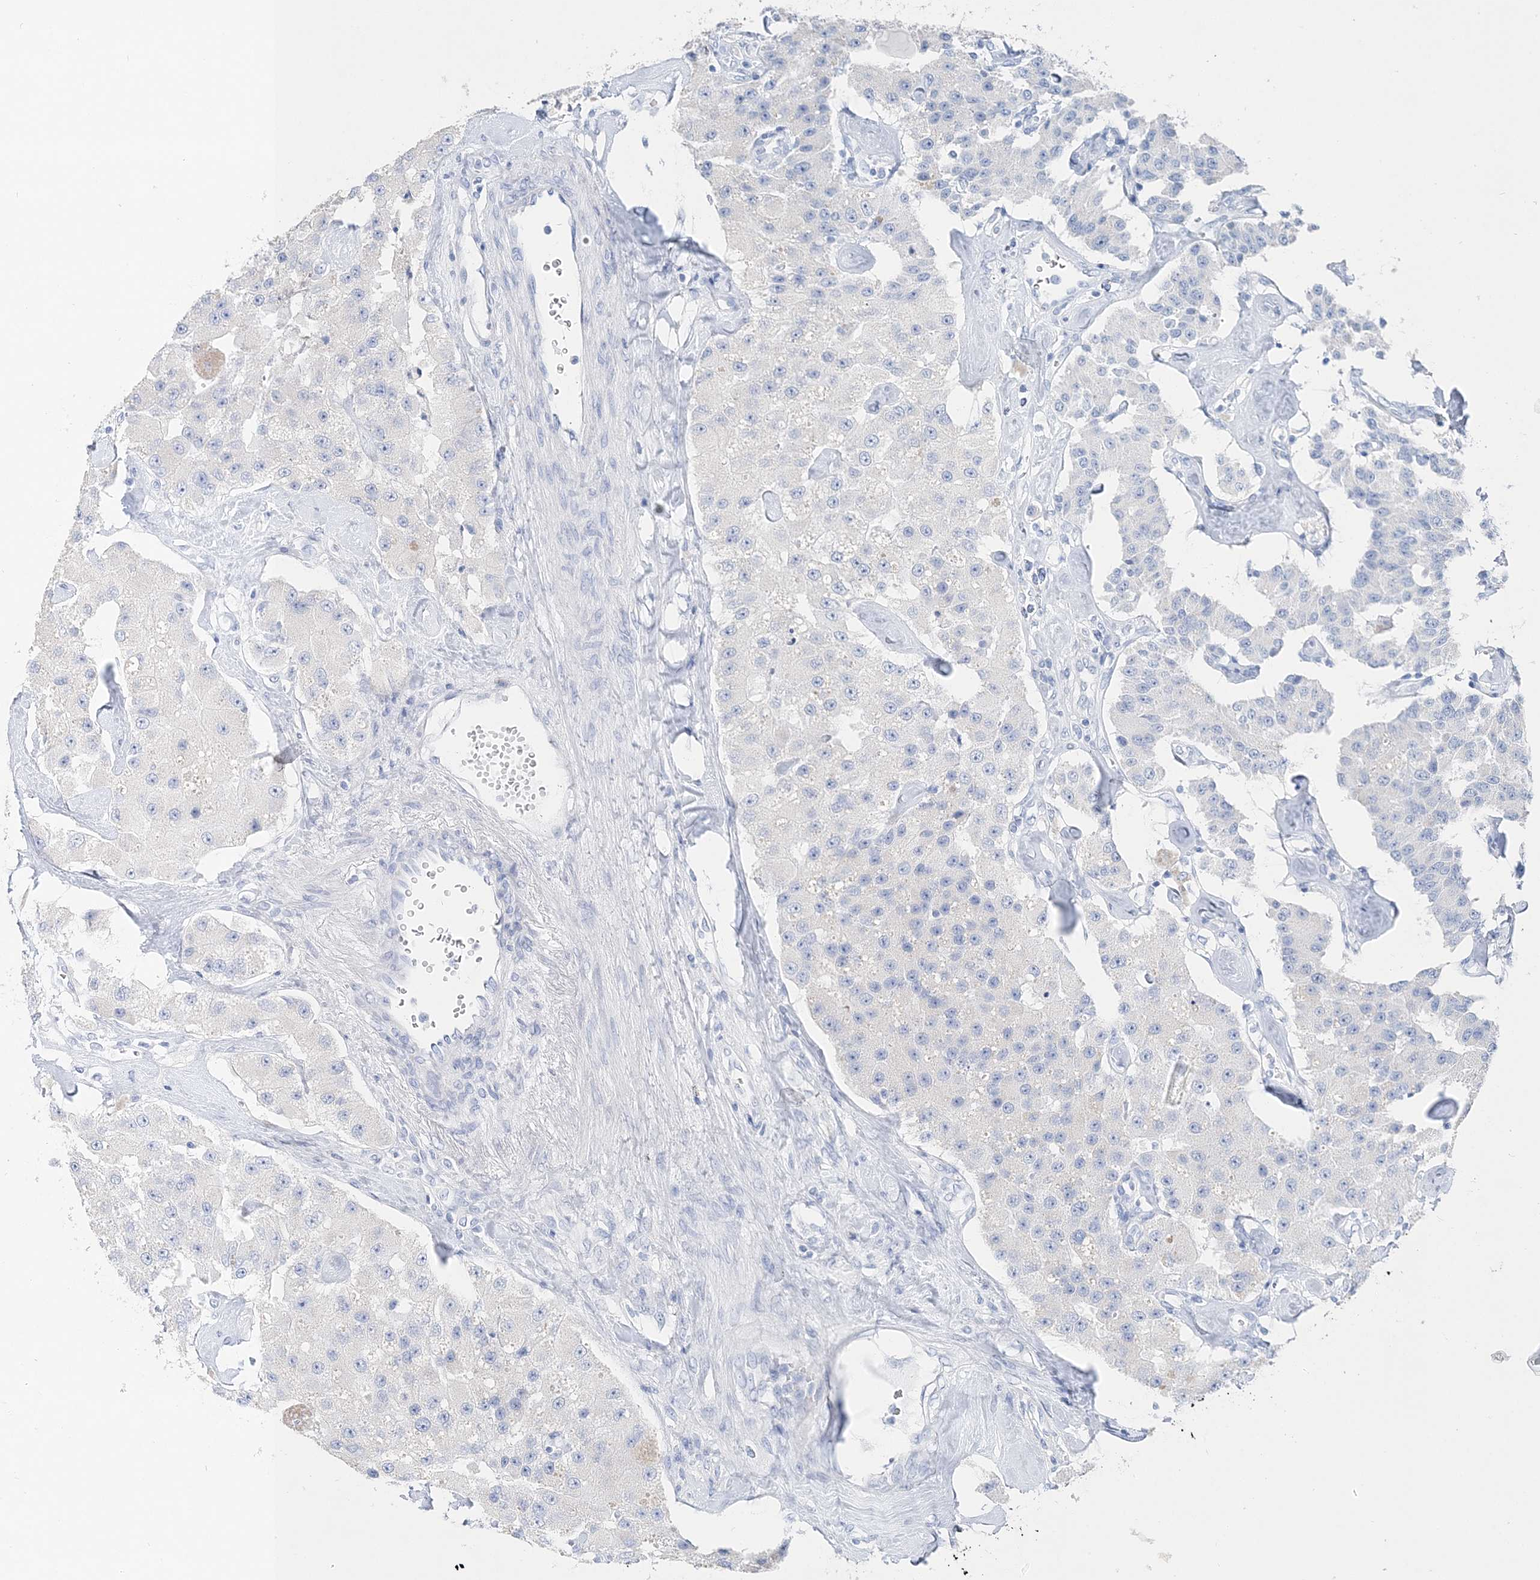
{"staining": {"intensity": "negative", "quantity": "none", "location": "none"}, "tissue": "carcinoid", "cell_type": "Tumor cells", "image_type": "cancer", "snomed": [{"axis": "morphology", "description": "Carcinoid, malignant, NOS"}, {"axis": "topography", "description": "Pancreas"}], "caption": "IHC image of neoplastic tissue: carcinoid stained with DAB reveals no significant protein positivity in tumor cells.", "gene": "TSPYL6", "patient": {"sex": "male", "age": 41}}